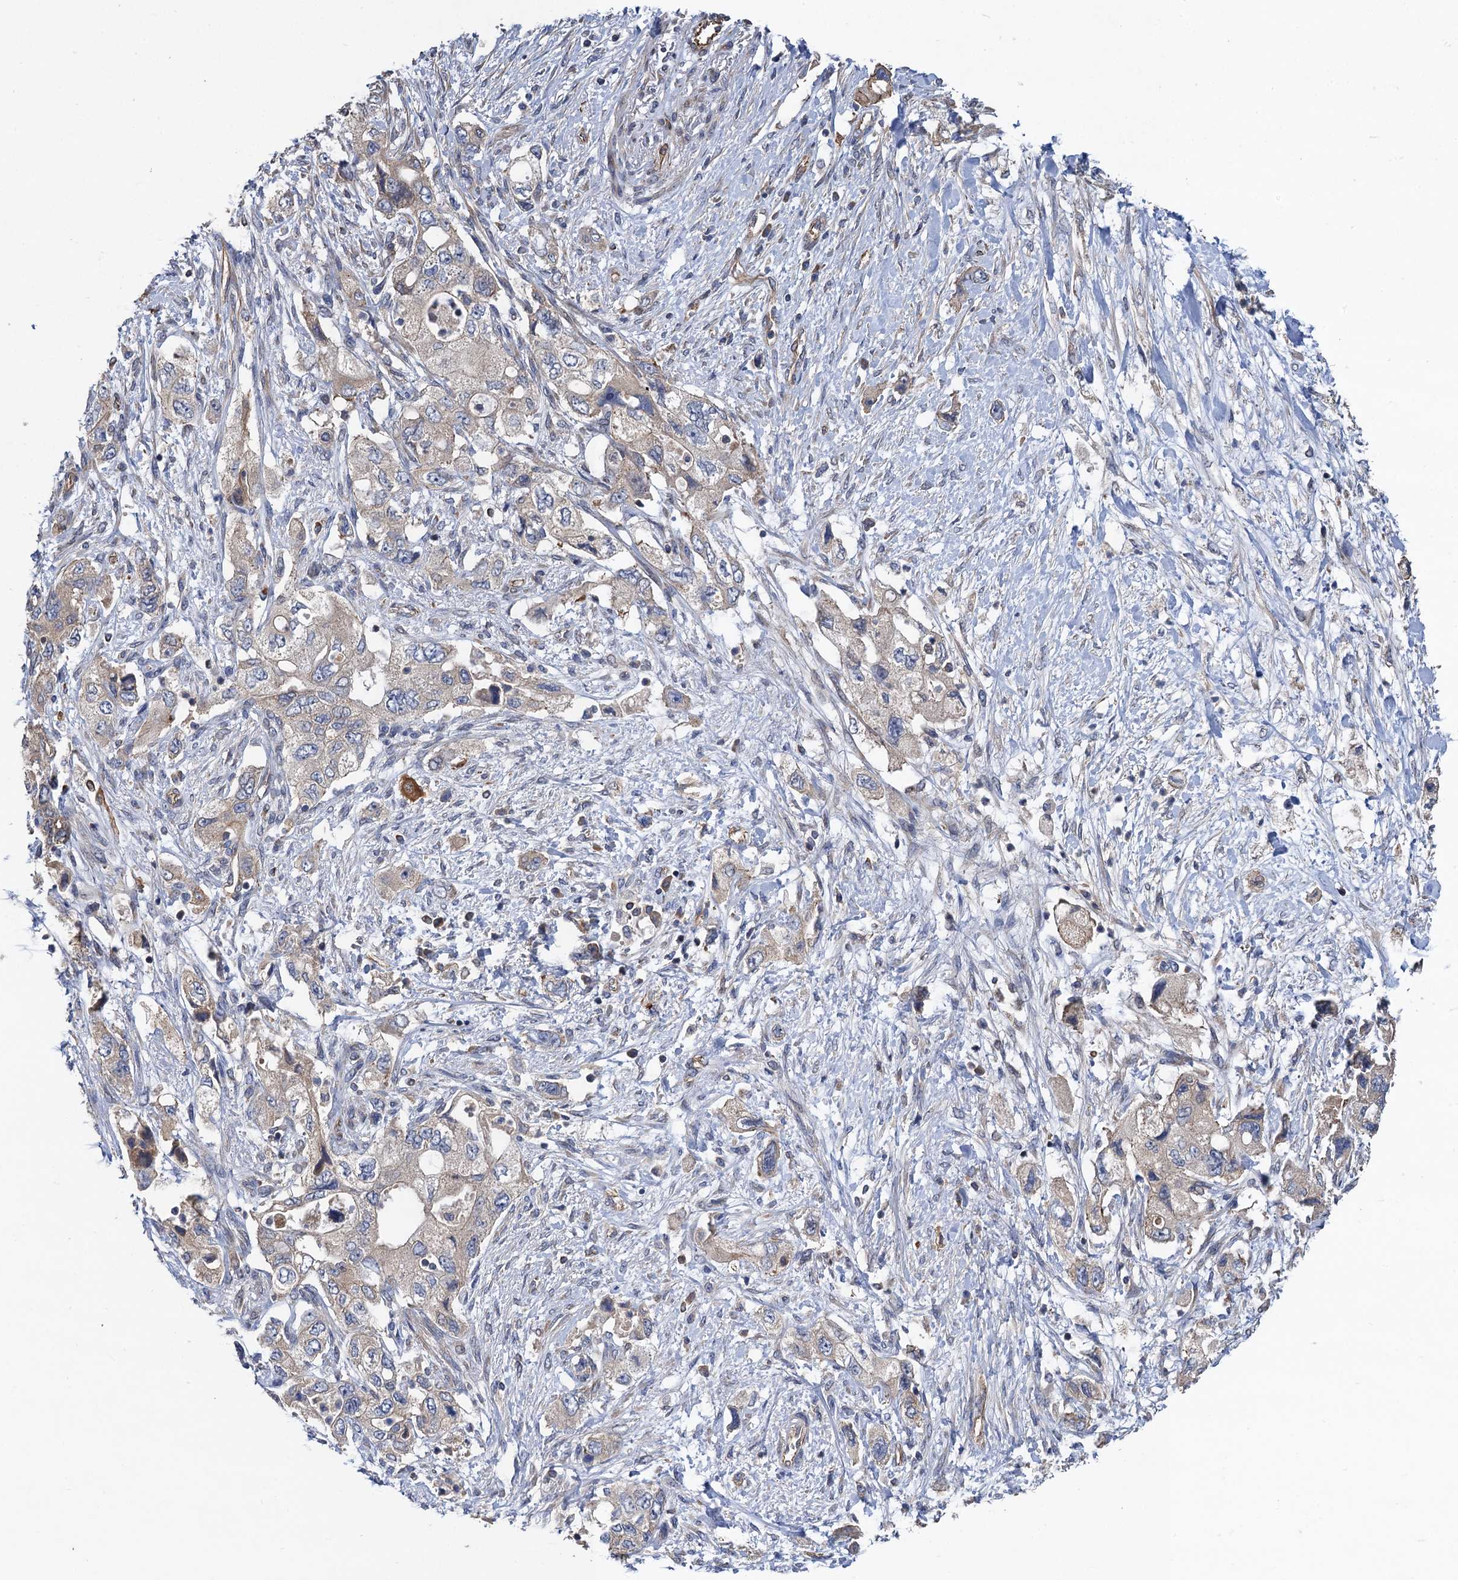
{"staining": {"intensity": "weak", "quantity": "<25%", "location": "cytoplasmic/membranous"}, "tissue": "pancreatic cancer", "cell_type": "Tumor cells", "image_type": "cancer", "snomed": [{"axis": "morphology", "description": "Adenocarcinoma, NOS"}, {"axis": "topography", "description": "Pancreas"}], "caption": "High power microscopy photomicrograph of an immunohistochemistry photomicrograph of pancreatic adenocarcinoma, revealing no significant positivity in tumor cells.", "gene": "PJA2", "patient": {"sex": "female", "age": 73}}